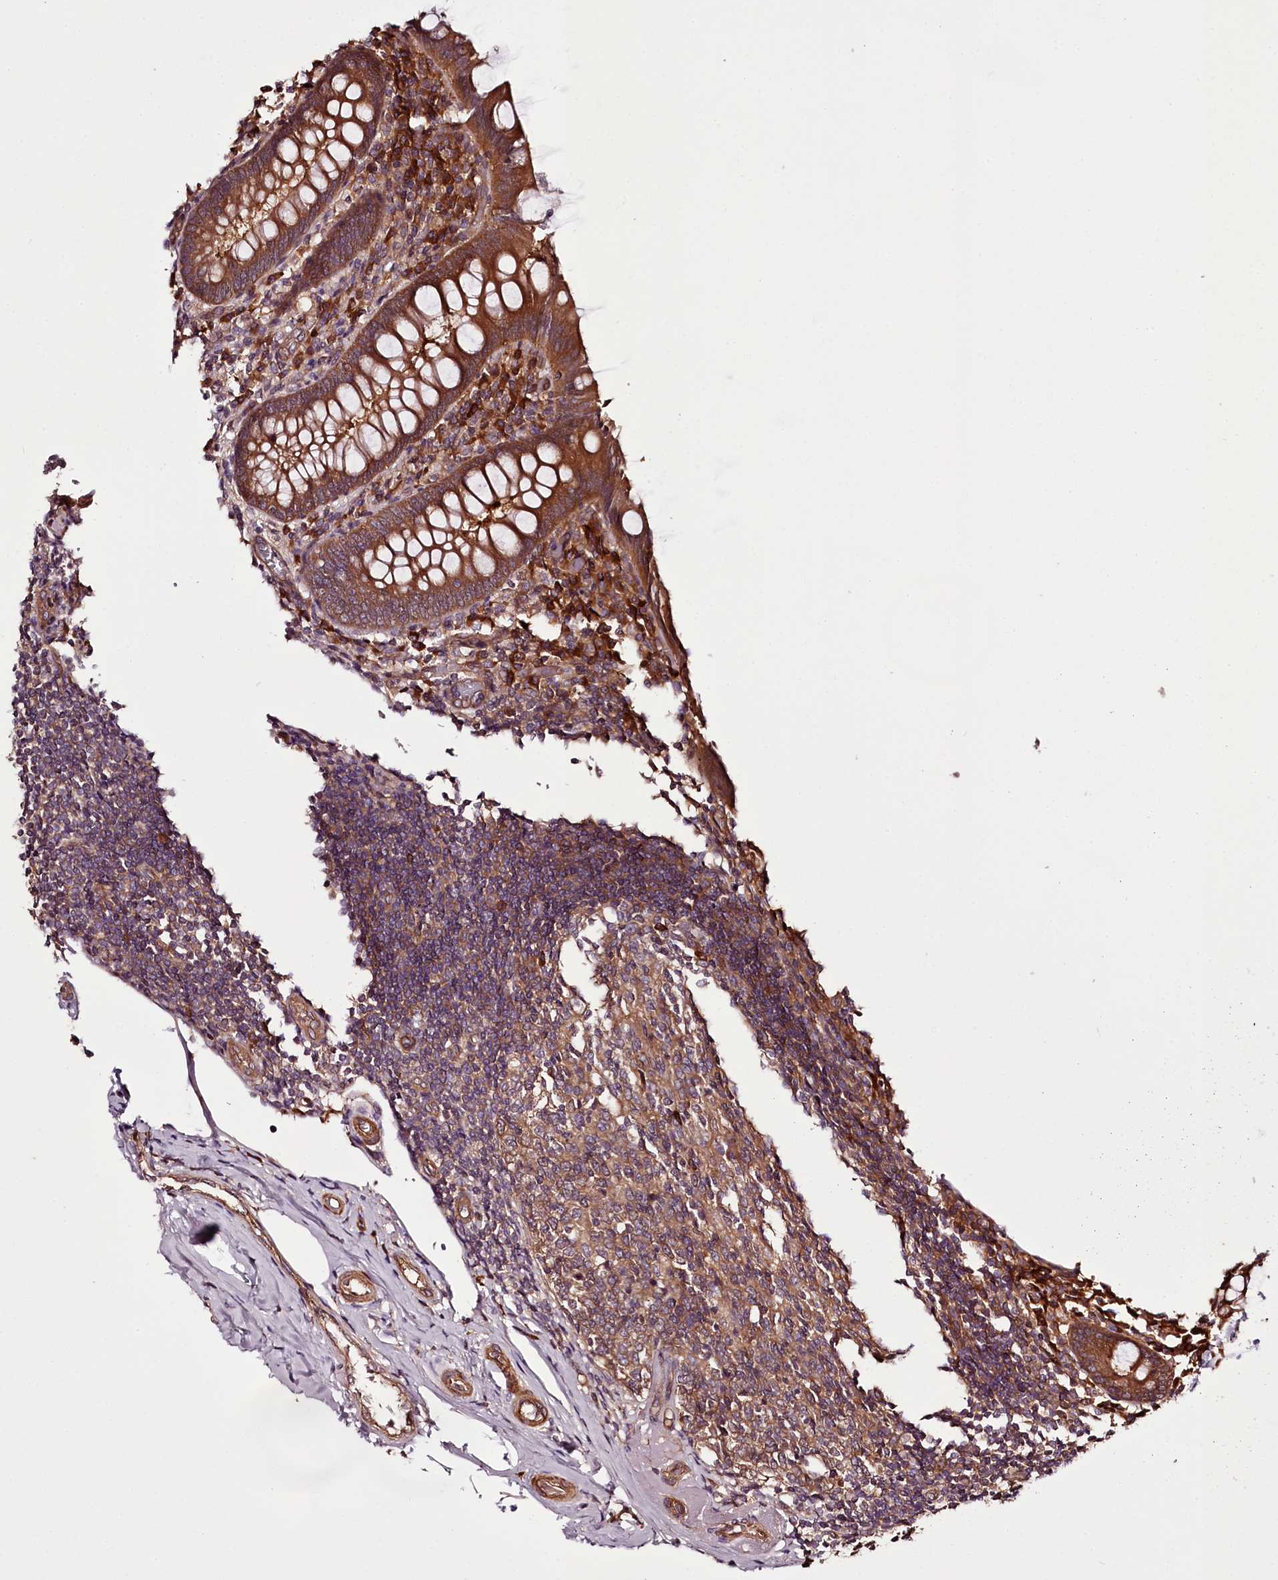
{"staining": {"intensity": "moderate", "quantity": ">75%", "location": "cytoplasmic/membranous"}, "tissue": "appendix", "cell_type": "Glandular cells", "image_type": "normal", "snomed": [{"axis": "morphology", "description": "Normal tissue, NOS"}, {"axis": "topography", "description": "Appendix"}], "caption": "The photomicrograph displays a brown stain indicating the presence of a protein in the cytoplasmic/membranous of glandular cells in appendix. Using DAB (3,3'-diaminobenzidine) (brown) and hematoxylin (blue) stains, captured at high magnification using brightfield microscopy.", "gene": "TARS1", "patient": {"sex": "female", "age": 17}}